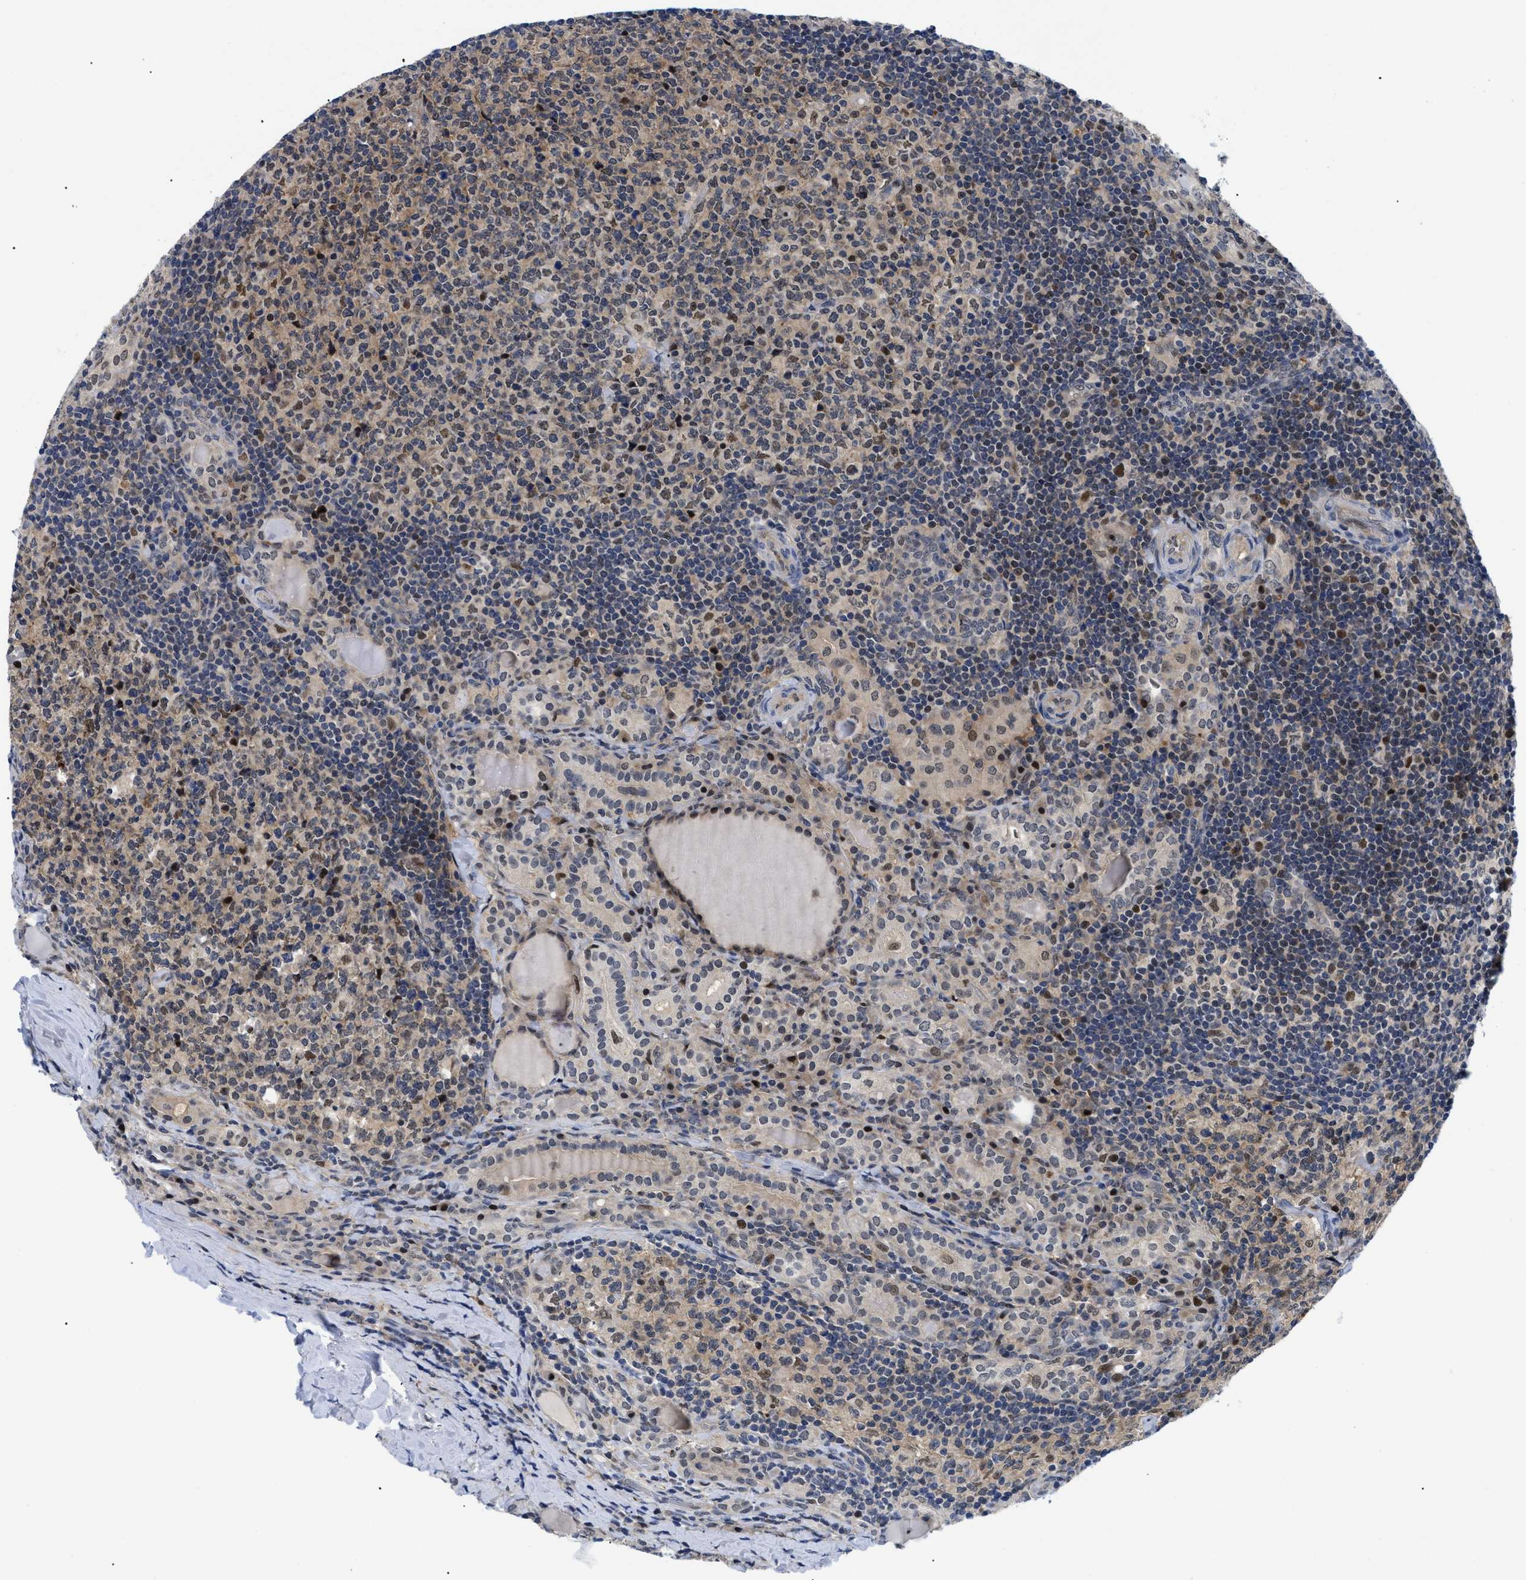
{"staining": {"intensity": "moderate", "quantity": "25%-75%", "location": "nuclear"}, "tissue": "thyroid cancer", "cell_type": "Tumor cells", "image_type": "cancer", "snomed": [{"axis": "morphology", "description": "Papillary adenocarcinoma, NOS"}, {"axis": "topography", "description": "Thyroid gland"}], "caption": "Thyroid cancer (papillary adenocarcinoma) was stained to show a protein in brown. There is medium levels of moderate nuclear staining in about 25%-75% of tumor cells. (Stains: DAB (3,3'-diaminobenzidine) in brown, nuclei in blue, Microscopy: brightfield microscopy at high magnification).", "gene": "SLC29A2", "patient": {"sex": "female", "age": 42}}